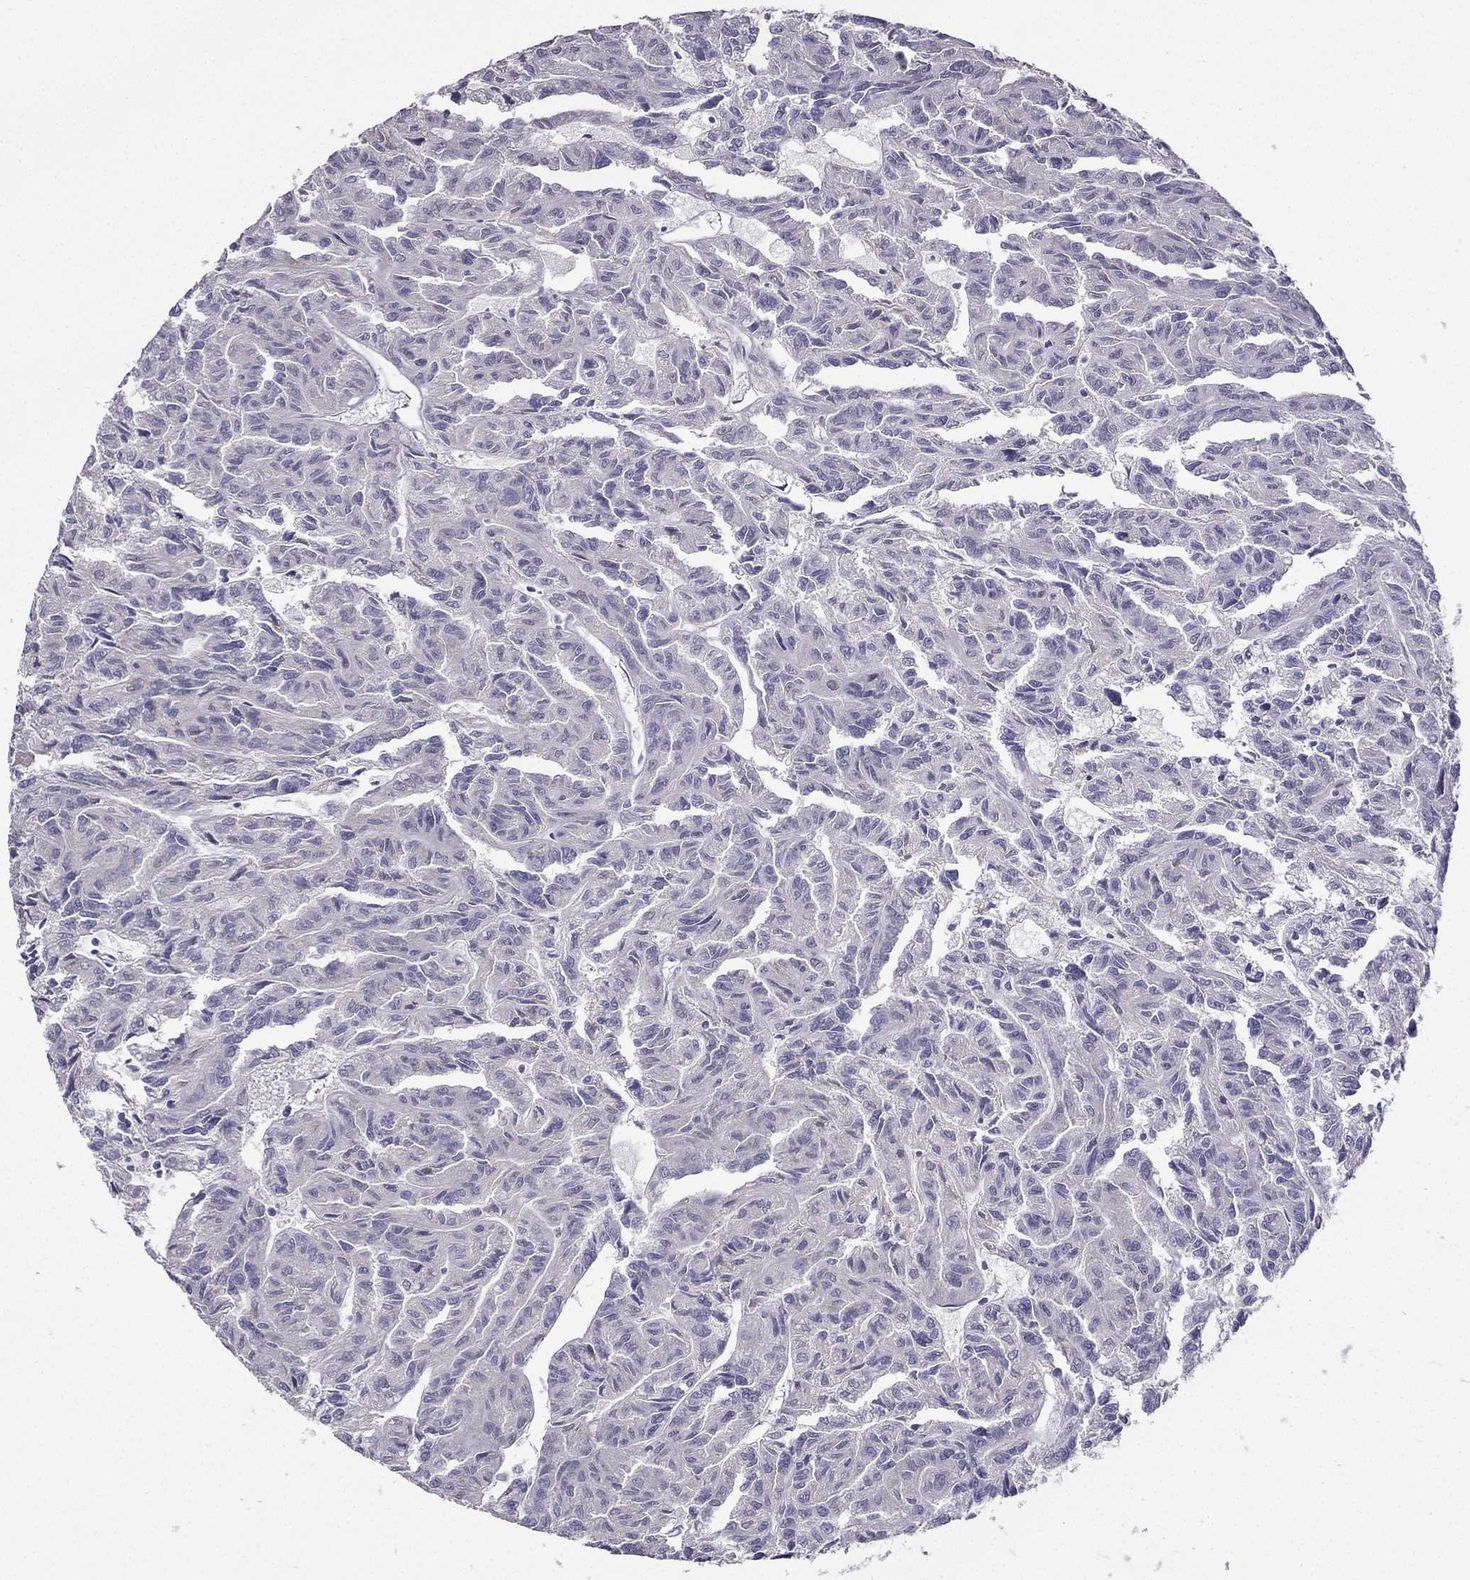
{"staining": {"intensity": "negative", "quantity": "none", "location": "none"}, "tissue": "renal cancer", "cell_type": "Tumor cells", "image_type": "cancer", "snomed": [{"axis": "morphology", "description": "Adenocarcinoma, NOS"}, {"axis": "topography", "description": "Kidney"}], "caption": "Photomicrograph shows no significant protein expression in tumor cells of renal cancer (adenocarcinoma). (Stains: DAB IHC with hematoxylin counter stain, Microscopy: brightfield microscopy at high magnification).", "gene": "UHRF1", "patient": {"sex": "male", "age": 79}}